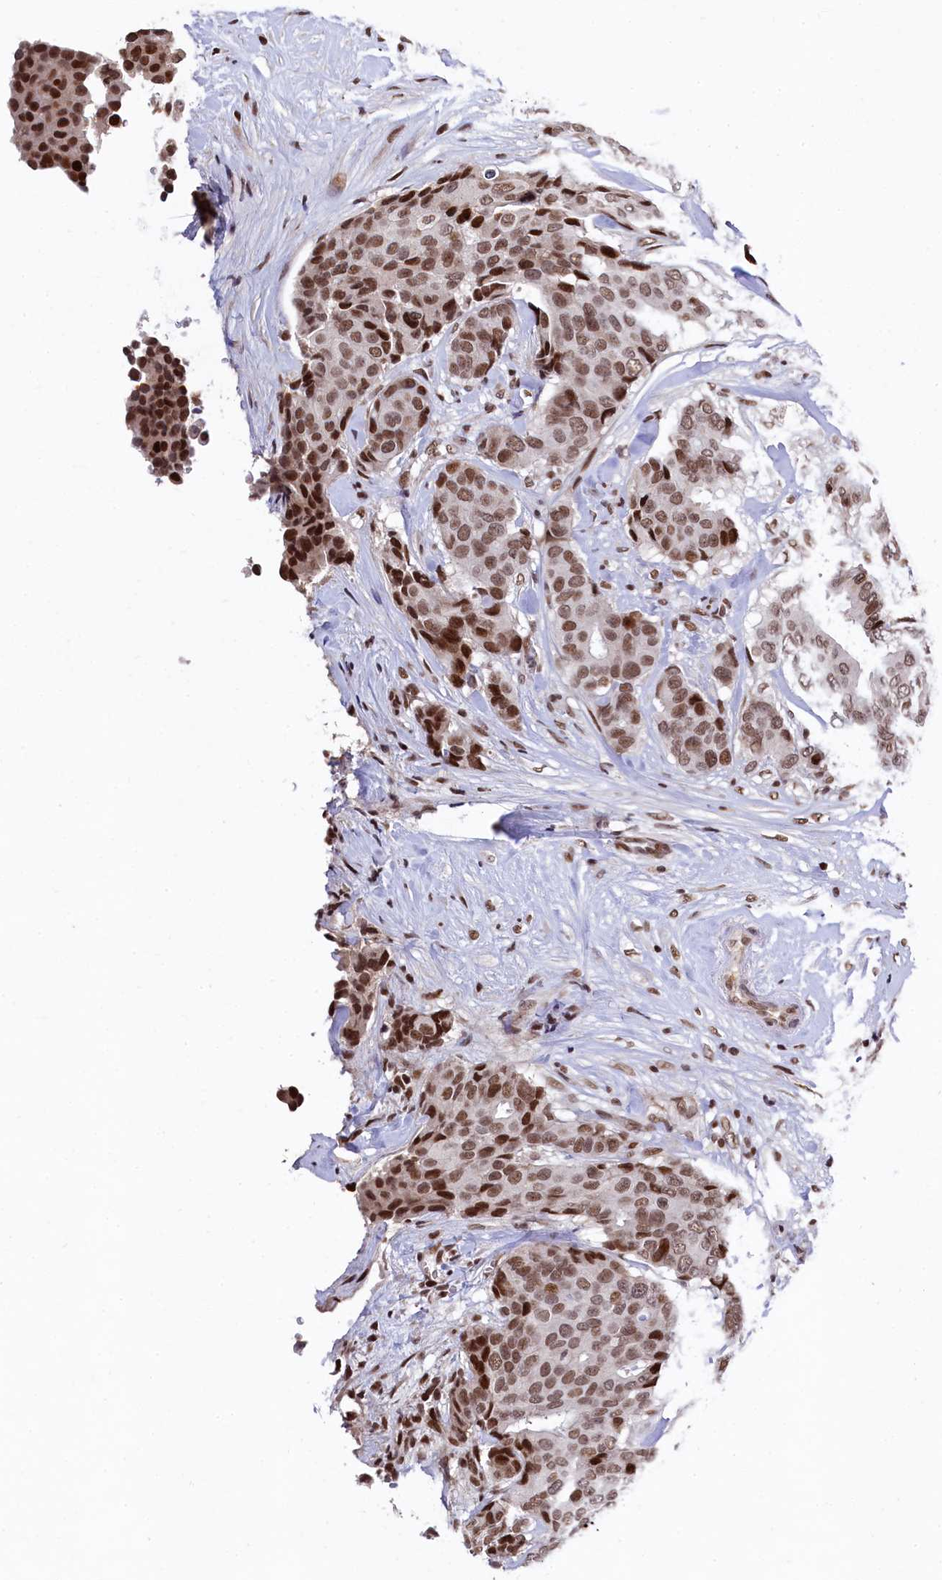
{"staining": {"intensity": "strong", "quantity": ">75%", "location": "nuclear"}, "tissue": "breast cancer", "cell_type": "Tumor cells", "image_type": "cancer", "snomed": [{"axis": "morphology", "description": "Duct carcinoma"}, {"axis": "topography", "description": "Breast"}], "caption": "This is an image of IHC staining of breast cancer, which shows strong staining in the nuclear of tumor cells.", "gene": "FAM217B", "patient": {"sex": "female", "age": 75}}